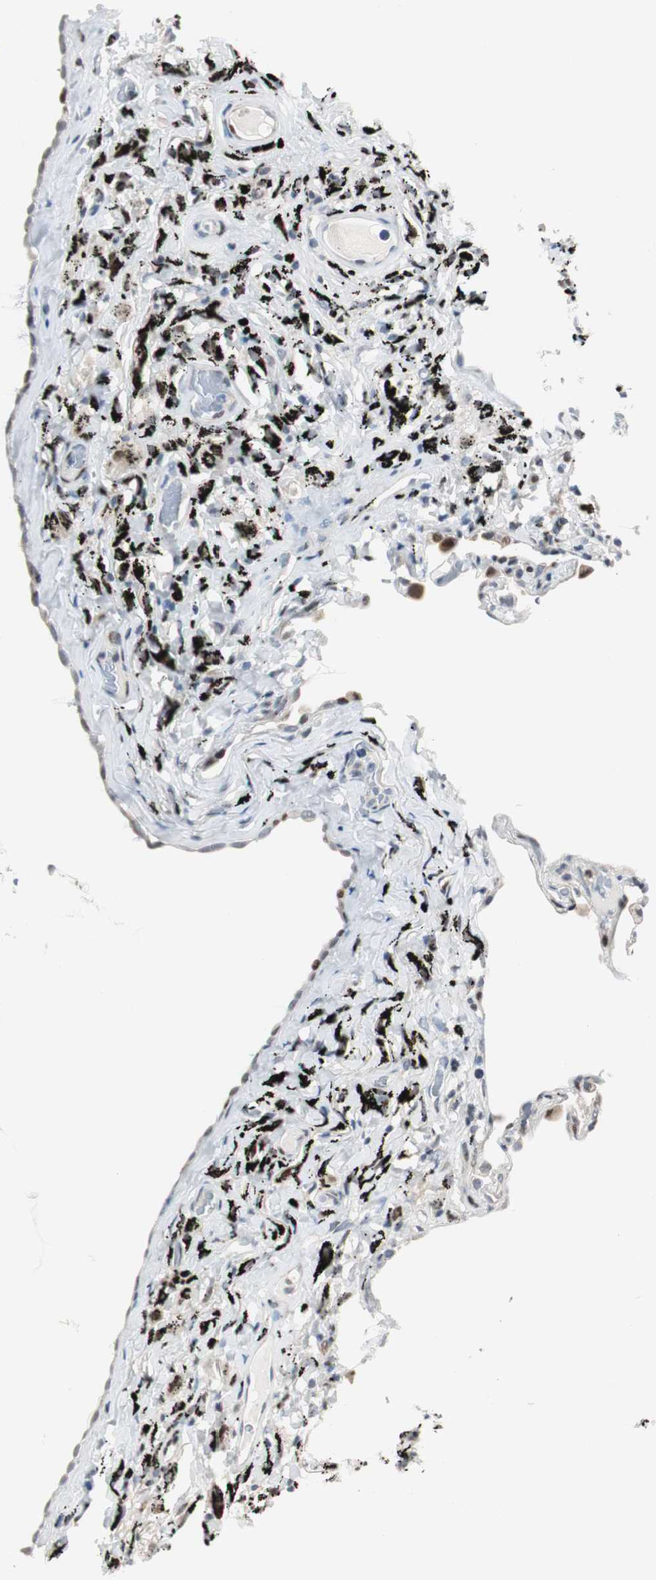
{"staining": {"intensity": "moderate", "quantity": "25%-75%", "location": "nuclear"}, "tissue": "lung", "cell_type": "Alveolar cells", "image_type": "normal", "snomed": [{"axis": "morphology", "description": "Normal tissue, NOS"}, {"axis": "topography", "description": "Lung"}], "caption": "Lung stained for a protein (brown) reveals moderate nuclear positive expression in about 25%-75% of alveolar cells.", "gene": "RAD1", "patient": {"sex": "male", "age": 59}}